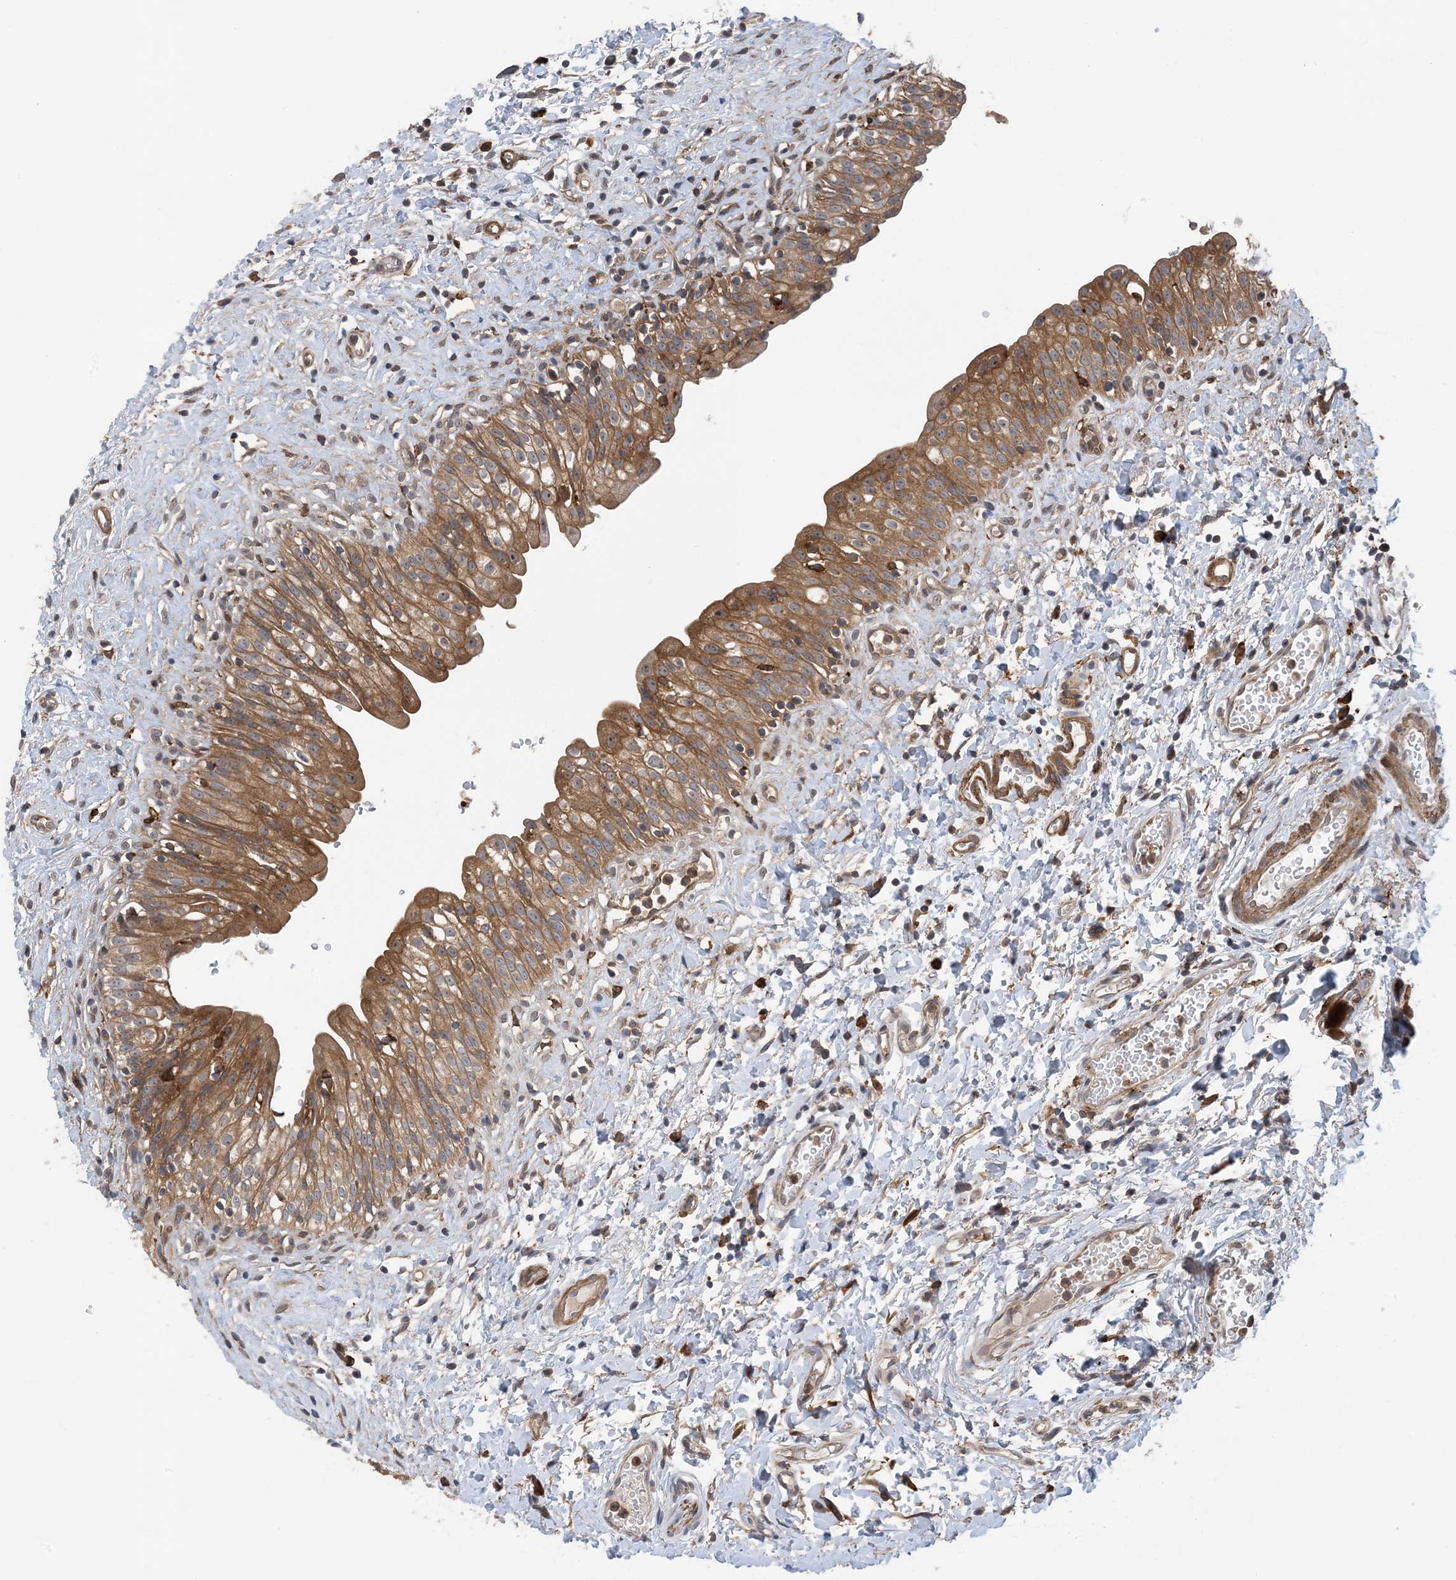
{"staining": {"intensity": "moderate", "quantity": ">75%", "location": "cytoplasmic/membranous"}, "tissue": "urinary bladder", "cell_type": "Urothelial cells", "image_type": "normal", "snomed": [{"axis": "morphology", "description": "Normal tissue, NOS"}, {"axis": "topography", "description": "Urinary bladder"}], "caption": "A high-resolution image shows IHC staining of benign urinary bladder, which reveals moderate cytoplasmic/membranous staining in approximately >75% of urothelial cells. Immunohistochemistry (ihc) stains the protein in brown and the nuclei are stained blue.", "gene": "HS1BP3", "patient": {"sex": "male", "age": 51}}